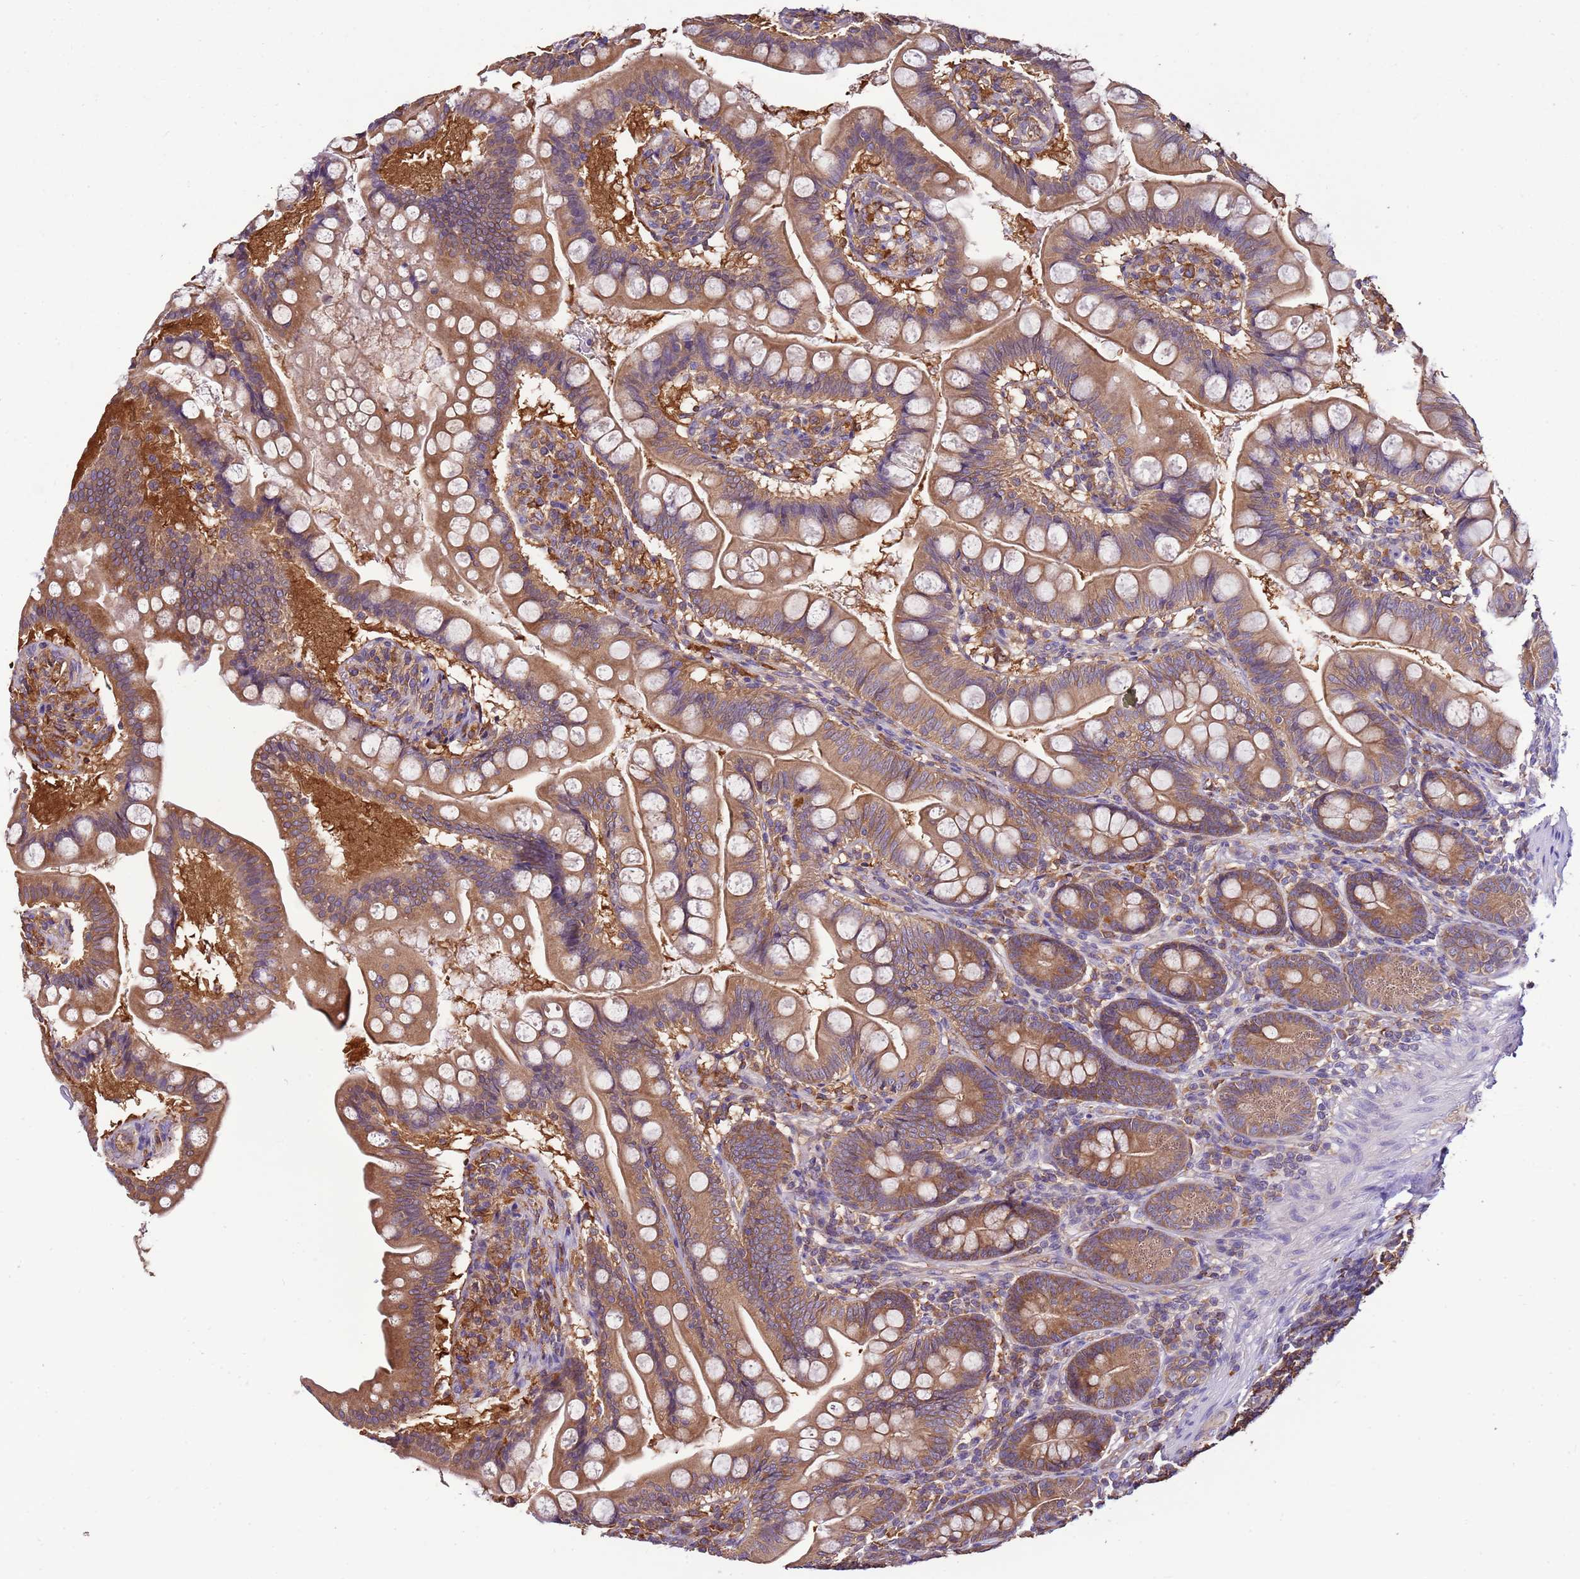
{"staining": {"intensity": "moderate", "quantity": ">75%", "location": "cytoplasmic/membranous"}, "tissue": "small intestine", "cell_type": "Glandular cells", "image_type": "normal", "snomed": [{"axis": "morphology", "description": "Normal tissue, NOS"}, {"axis": "topography", "description": "Small intestine"}], "caption": "Immunohistochemical staining of unremarkable small intestine exhibits medium levels of moderate cytoplasmic/membranous positivity in about >75% of glandular cells.", "gene": "ATXN2L", "patient": {"sex": "male", "age": 7}}